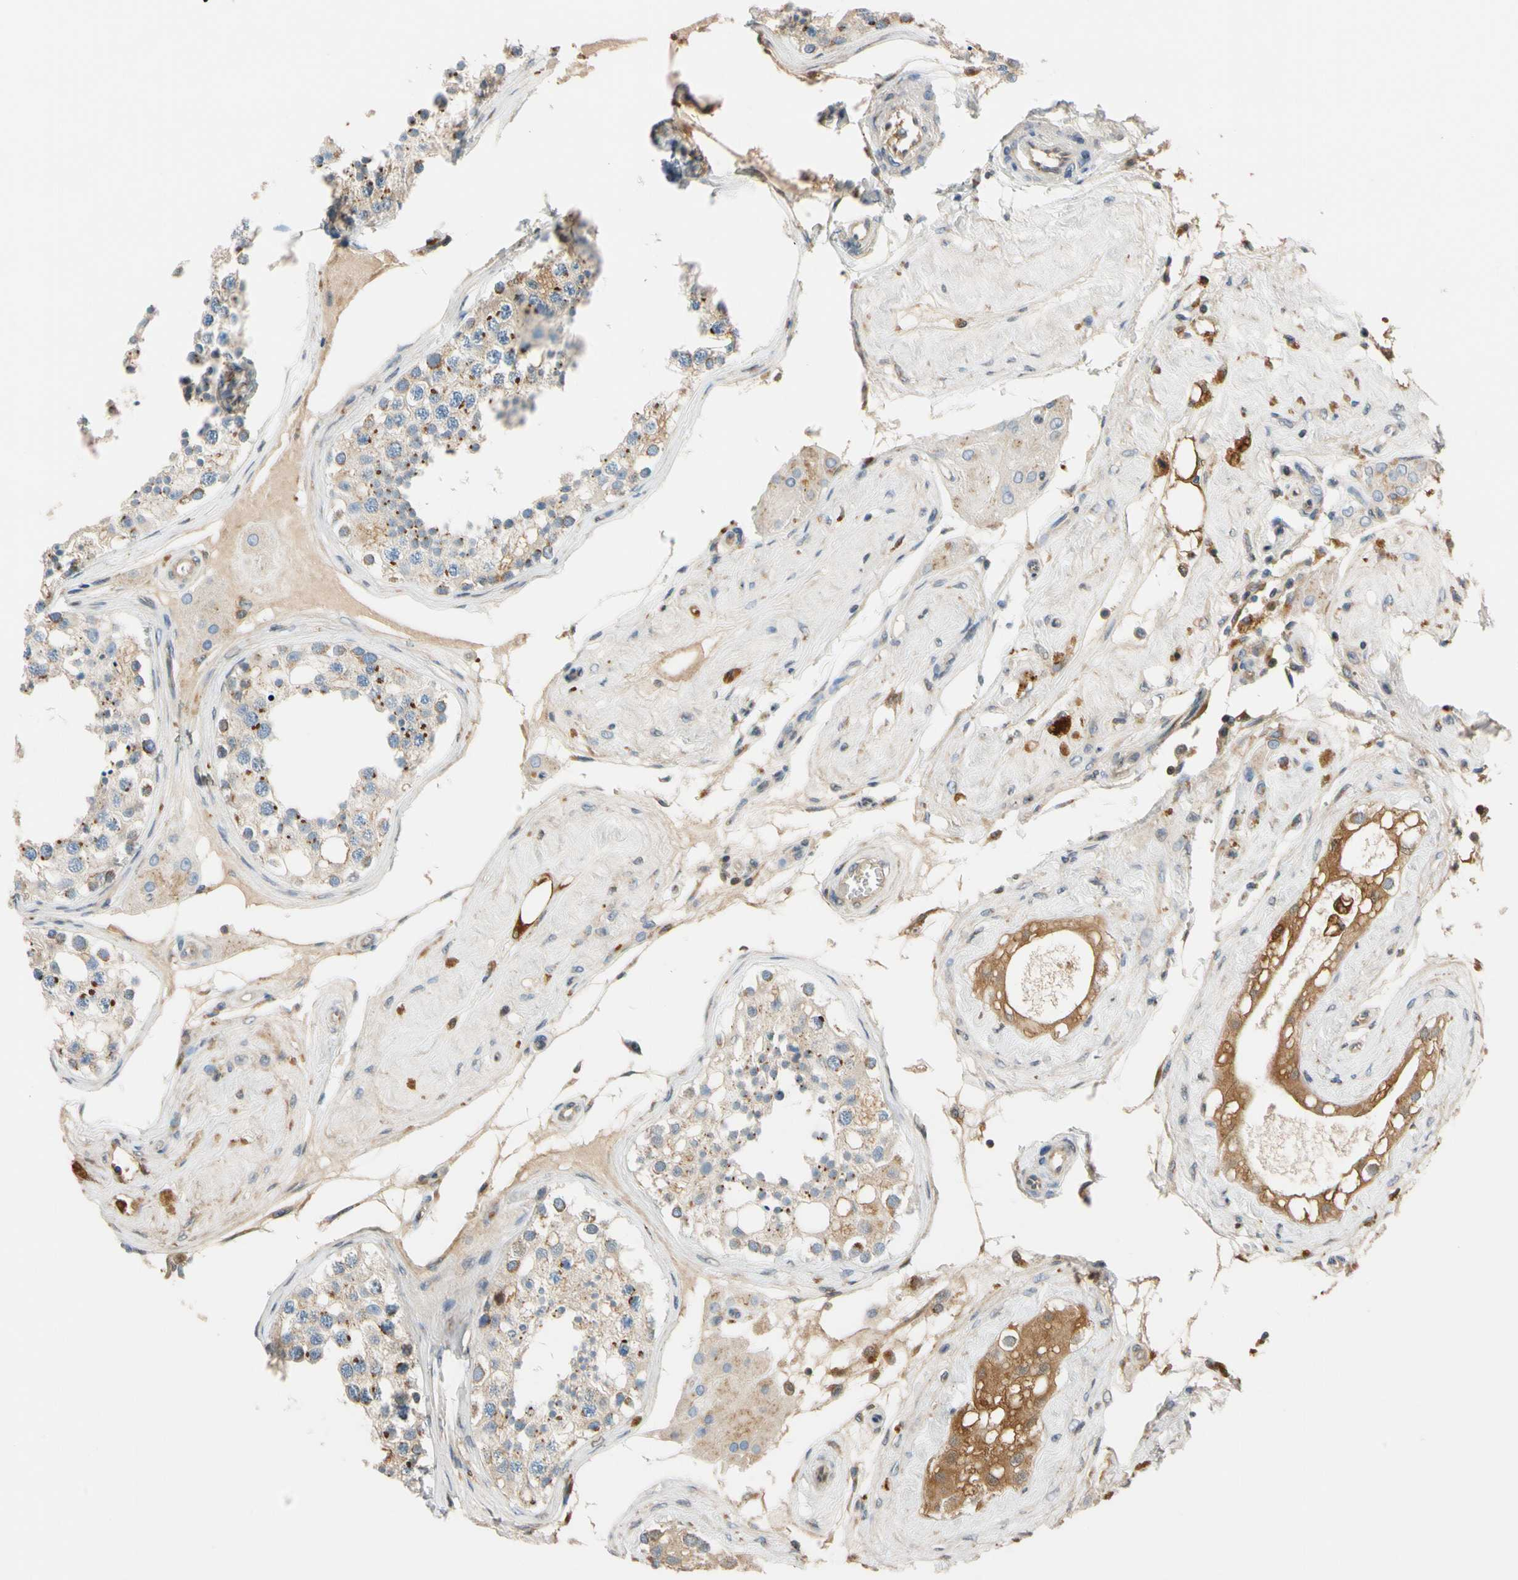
{"staining": {"intensity": "moderate", "quantity": "25%-75%", "location": "cytoplasmic/membranous"}, "tissue": "testis", "cell_type": "Cells in seminiferous ducts", "image_type": "normal", "snomed": [{"axis": "morphology", "description": "Normal tissue, NOS"}, {"axis": "topography", "description": "Testis"}], "caption": "The histopathology image displays staining of unremarkable testis, revealing moderate cytoplasmic/membranous protein expression (brown color) within cells in seminiferous ducts. Using DAB (3,3'-diaminobenzidine) (brown) and hematoxylin (blue) stains, captured at high magnification using brightfield microscopy.", "gene": "GPSM2", "patient": {"sex": "male", "age": 68}}